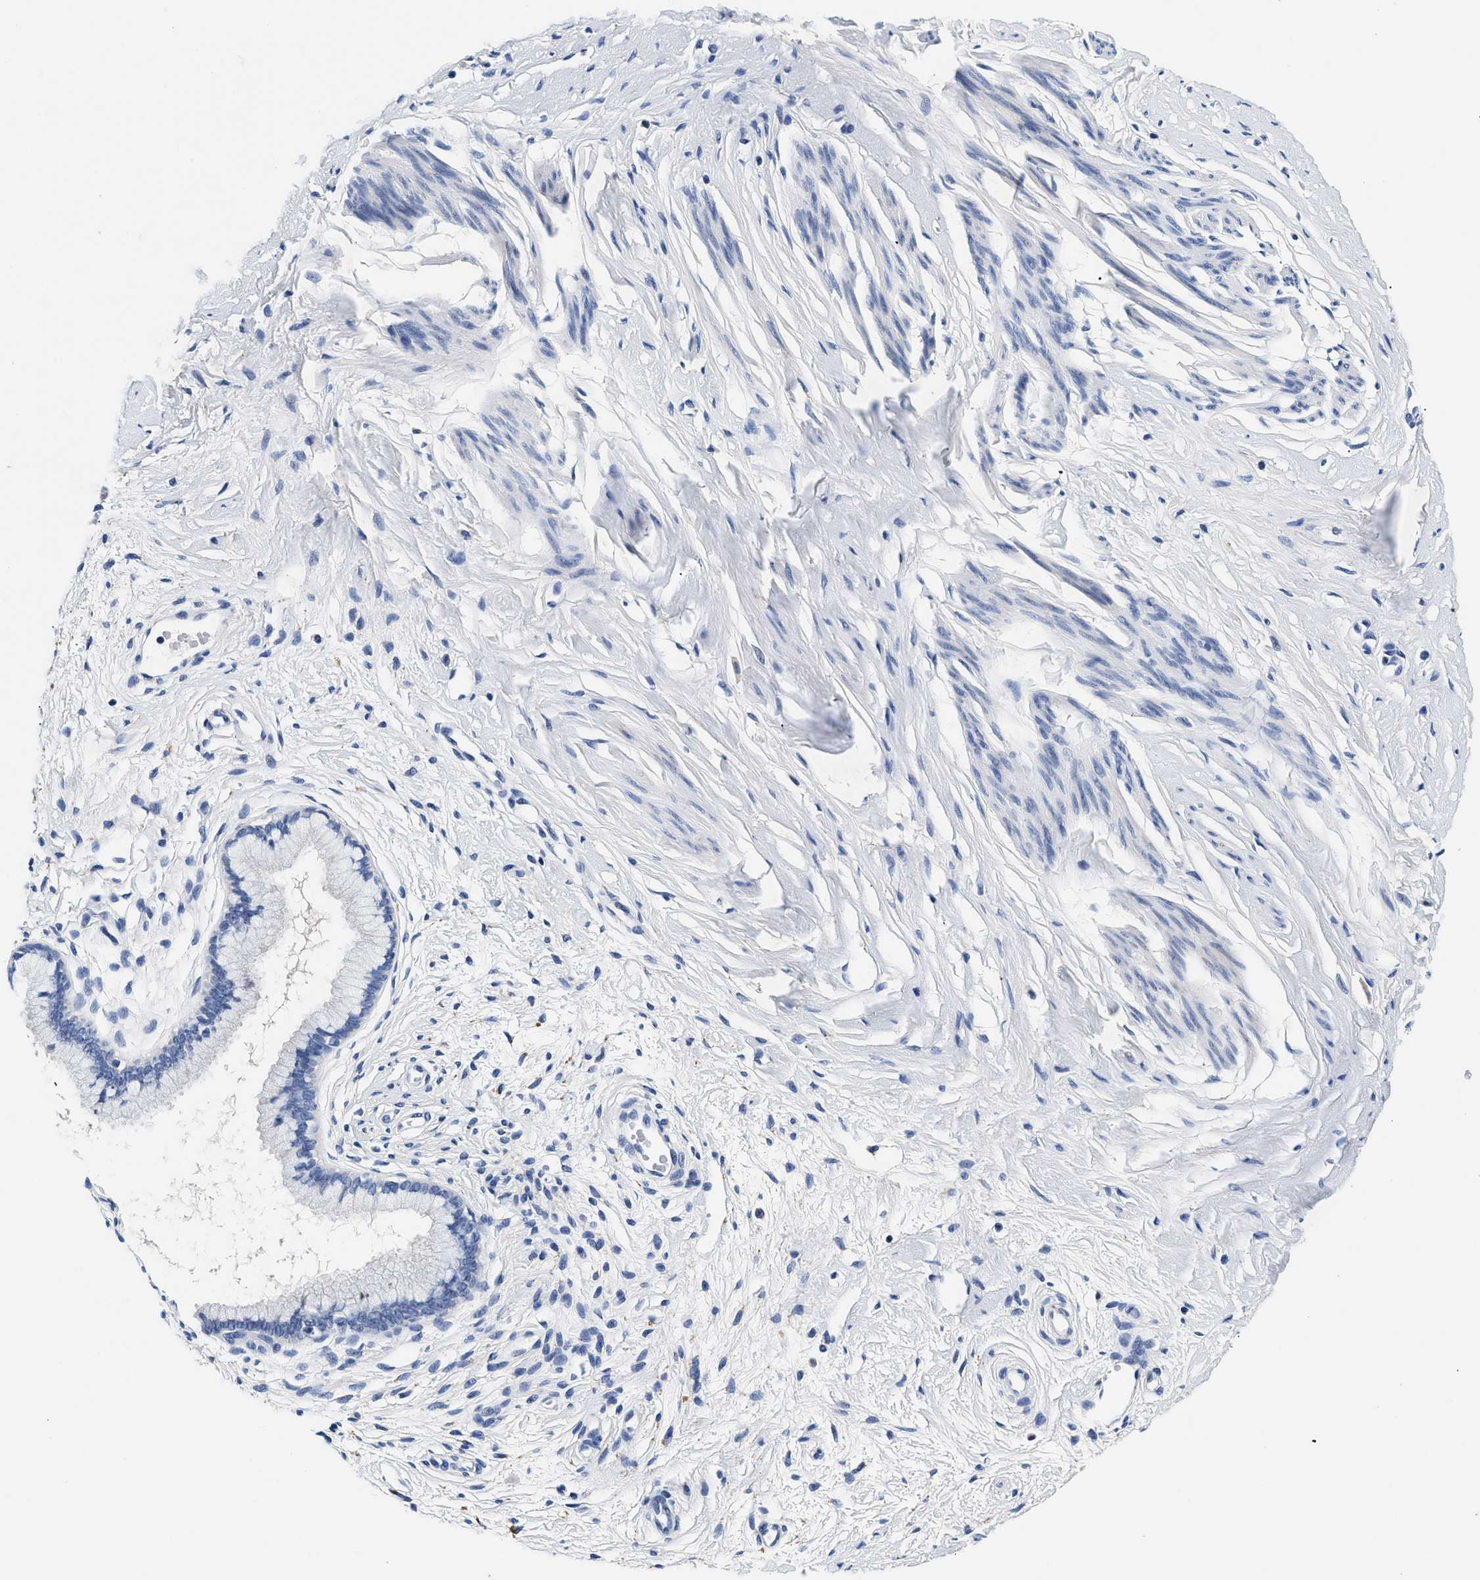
{"staining": {"intensity": "negative", "quantity": "none", "location": "none"}, "tissue": "cervix", "cell_type": "Glandular cells", "image_type": "normal", "snomed": [{"axis": "morphology", "description": "Normal tissue, NOS"}, {"axis": "topography", "description": "Cervix"}], "caption": "This micrograph is of normal cervix stained with IHC to label a protein in brown with the nuclei are counter-stained blue. There is no expression in glandular cells. (Stains: DAB IHC with hematoxylin counter stain, Microscopy: brightfield microscopy at high magnification).", "gene": "MEA1", "patient": {"sex": "female", "age": 65}}